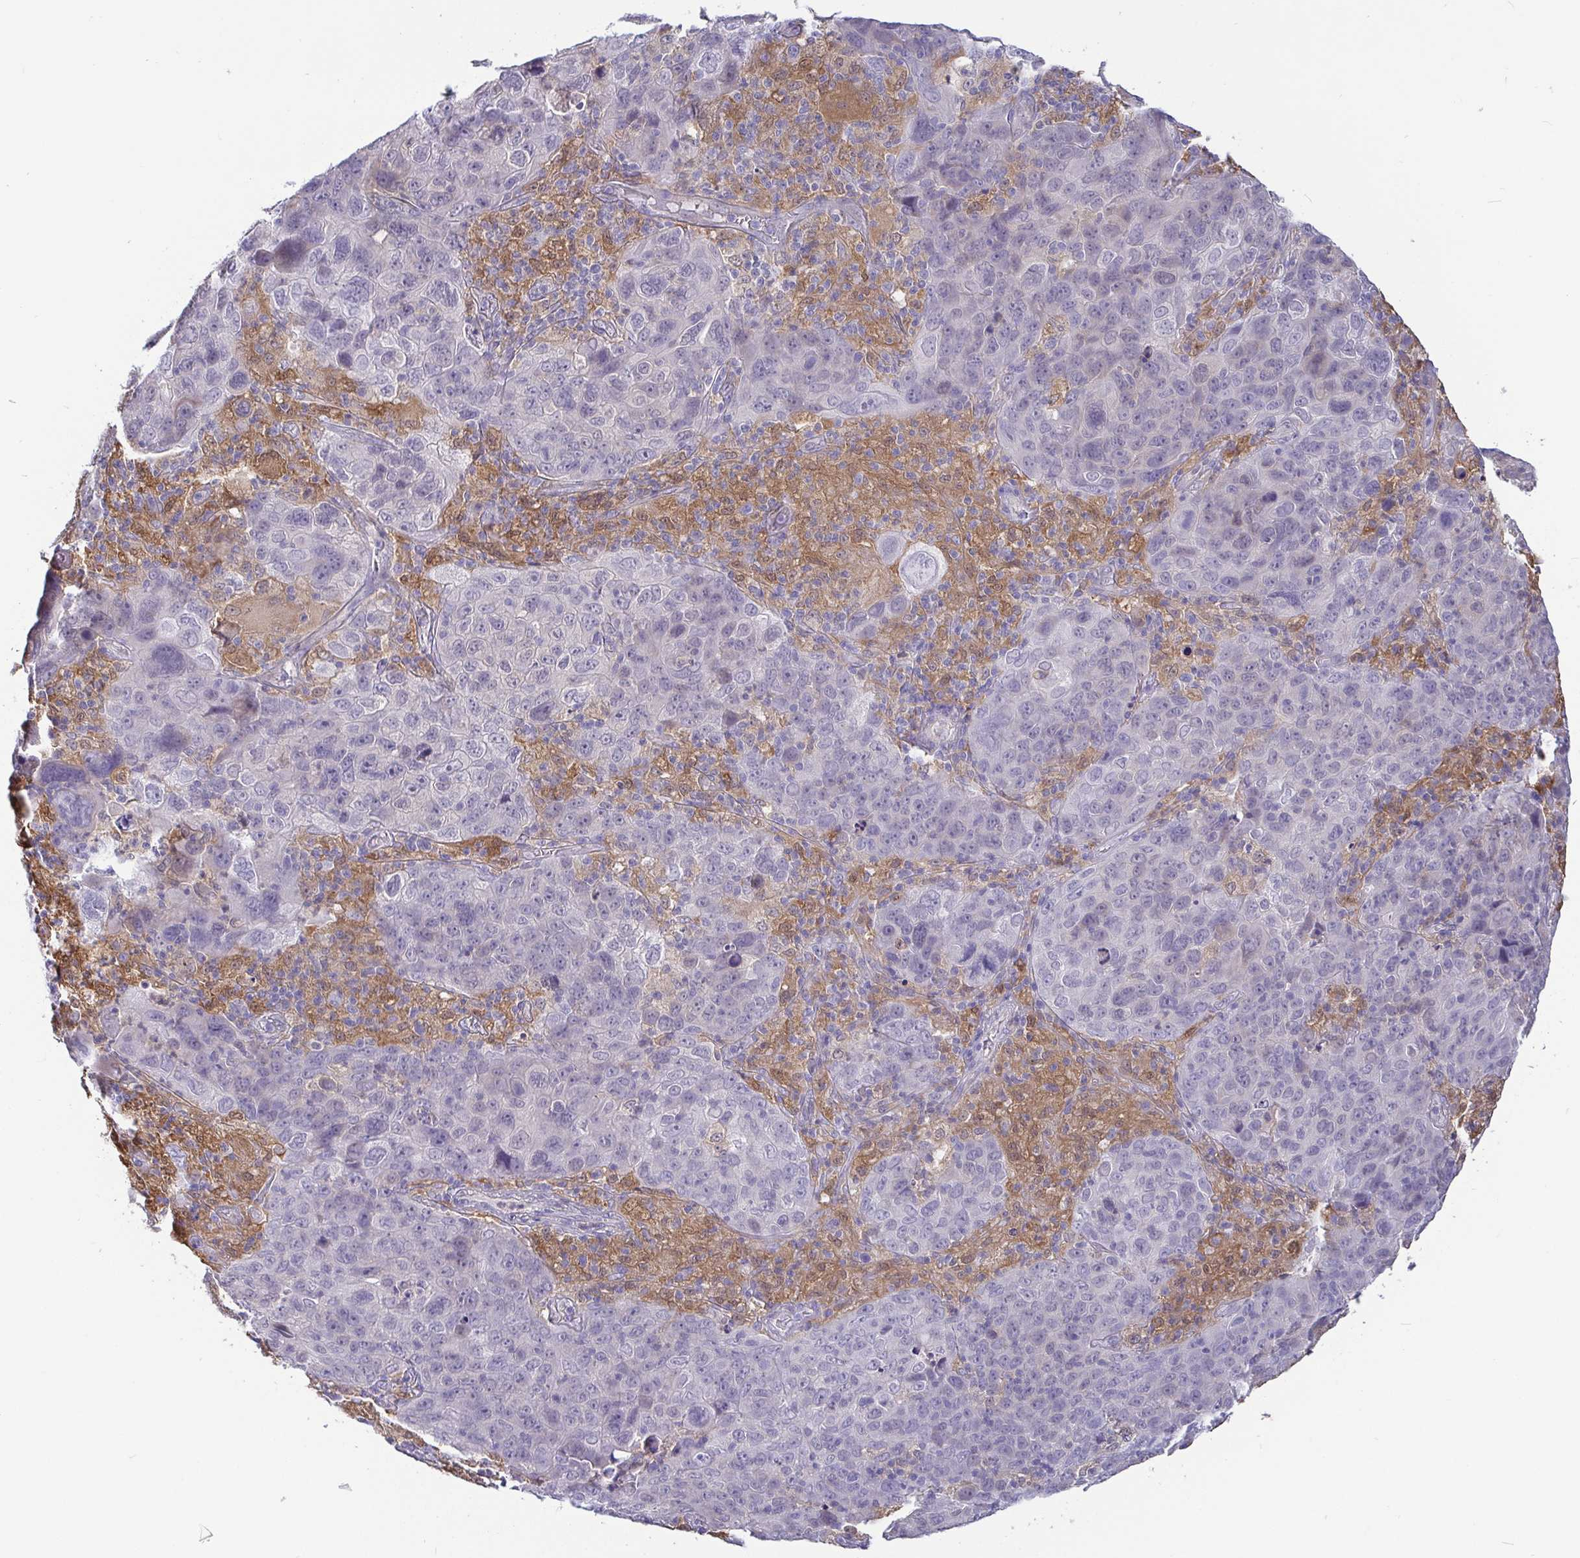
{"staining": {"intensity": "negative", "quantity": "none", "location": "none"}, "tissue": "cervical cancer", "cell_type": "Tumor cells", "image_type": "cancer", "snomed": [{"axis": "morphology", "description": "Squamous cell carcinoma, NOS"}, {"axis": "topography", "description": "Cervix"}], "caption": "This is an immunohistochemistry histopathology image of human squamous cell carcinoma (cervical). There is no positivity in tumor cells.", "gene": "IDH1", "patient": {"sex": "female", "age": 44}}